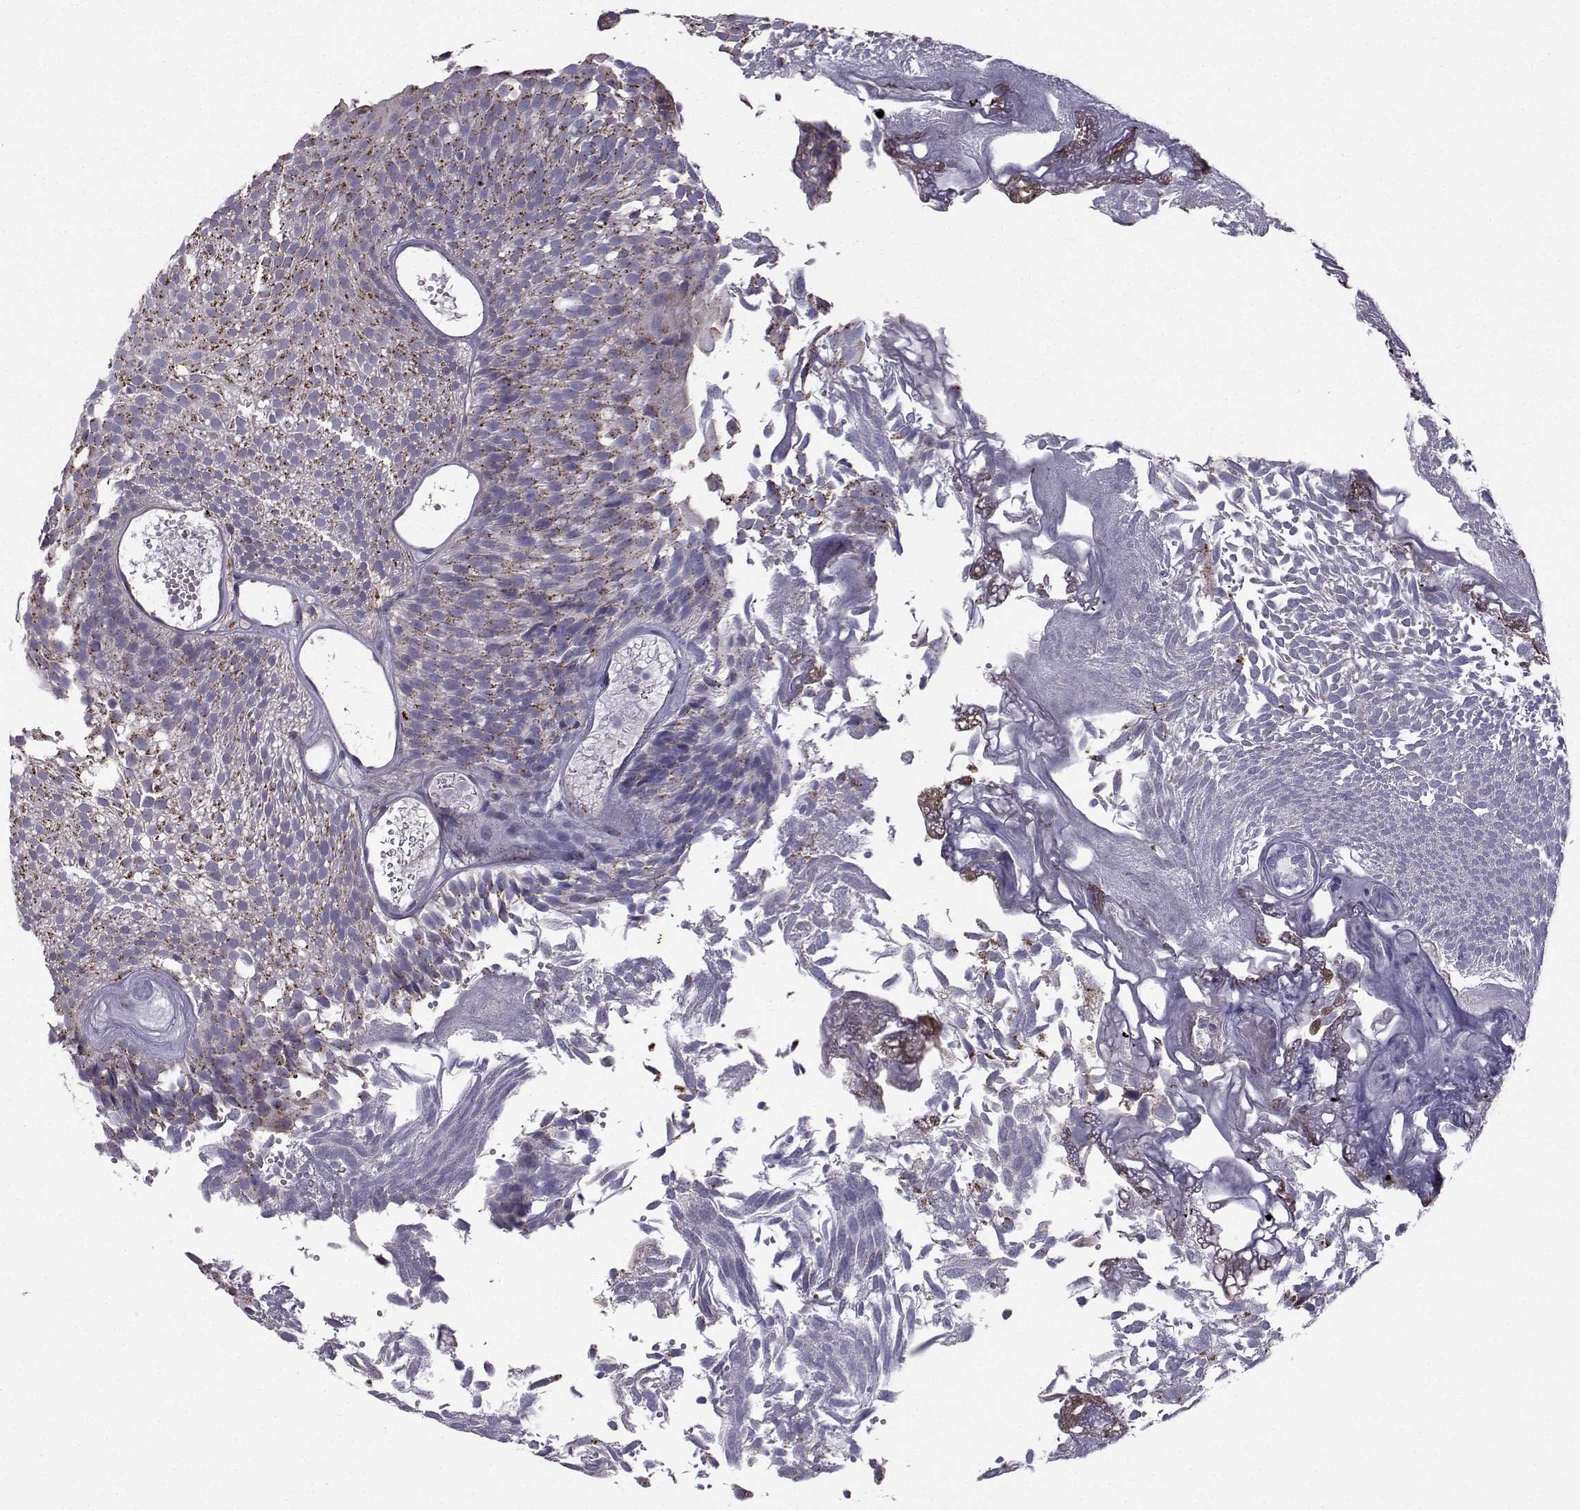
{"staining": {"intensity": "moderate", "quantity": "25%-75%", "location": "cytoplasmic/membranous"}, "tissue": "urothelial cancer", "cell_type": "Tumor cells", "image_type": "cancer", "snomed": [{"axis": "morphology", "description": "Urothelial carcinoma, Low grade"}, {"axis": "topography", "description": "Urinary bladder"}], "caption": "Urothelial cancer stained with a protein marker shows moderate staining in tumor cells.", "gene": "CALCR", "patient": {"sex": "male", "age": 52}}